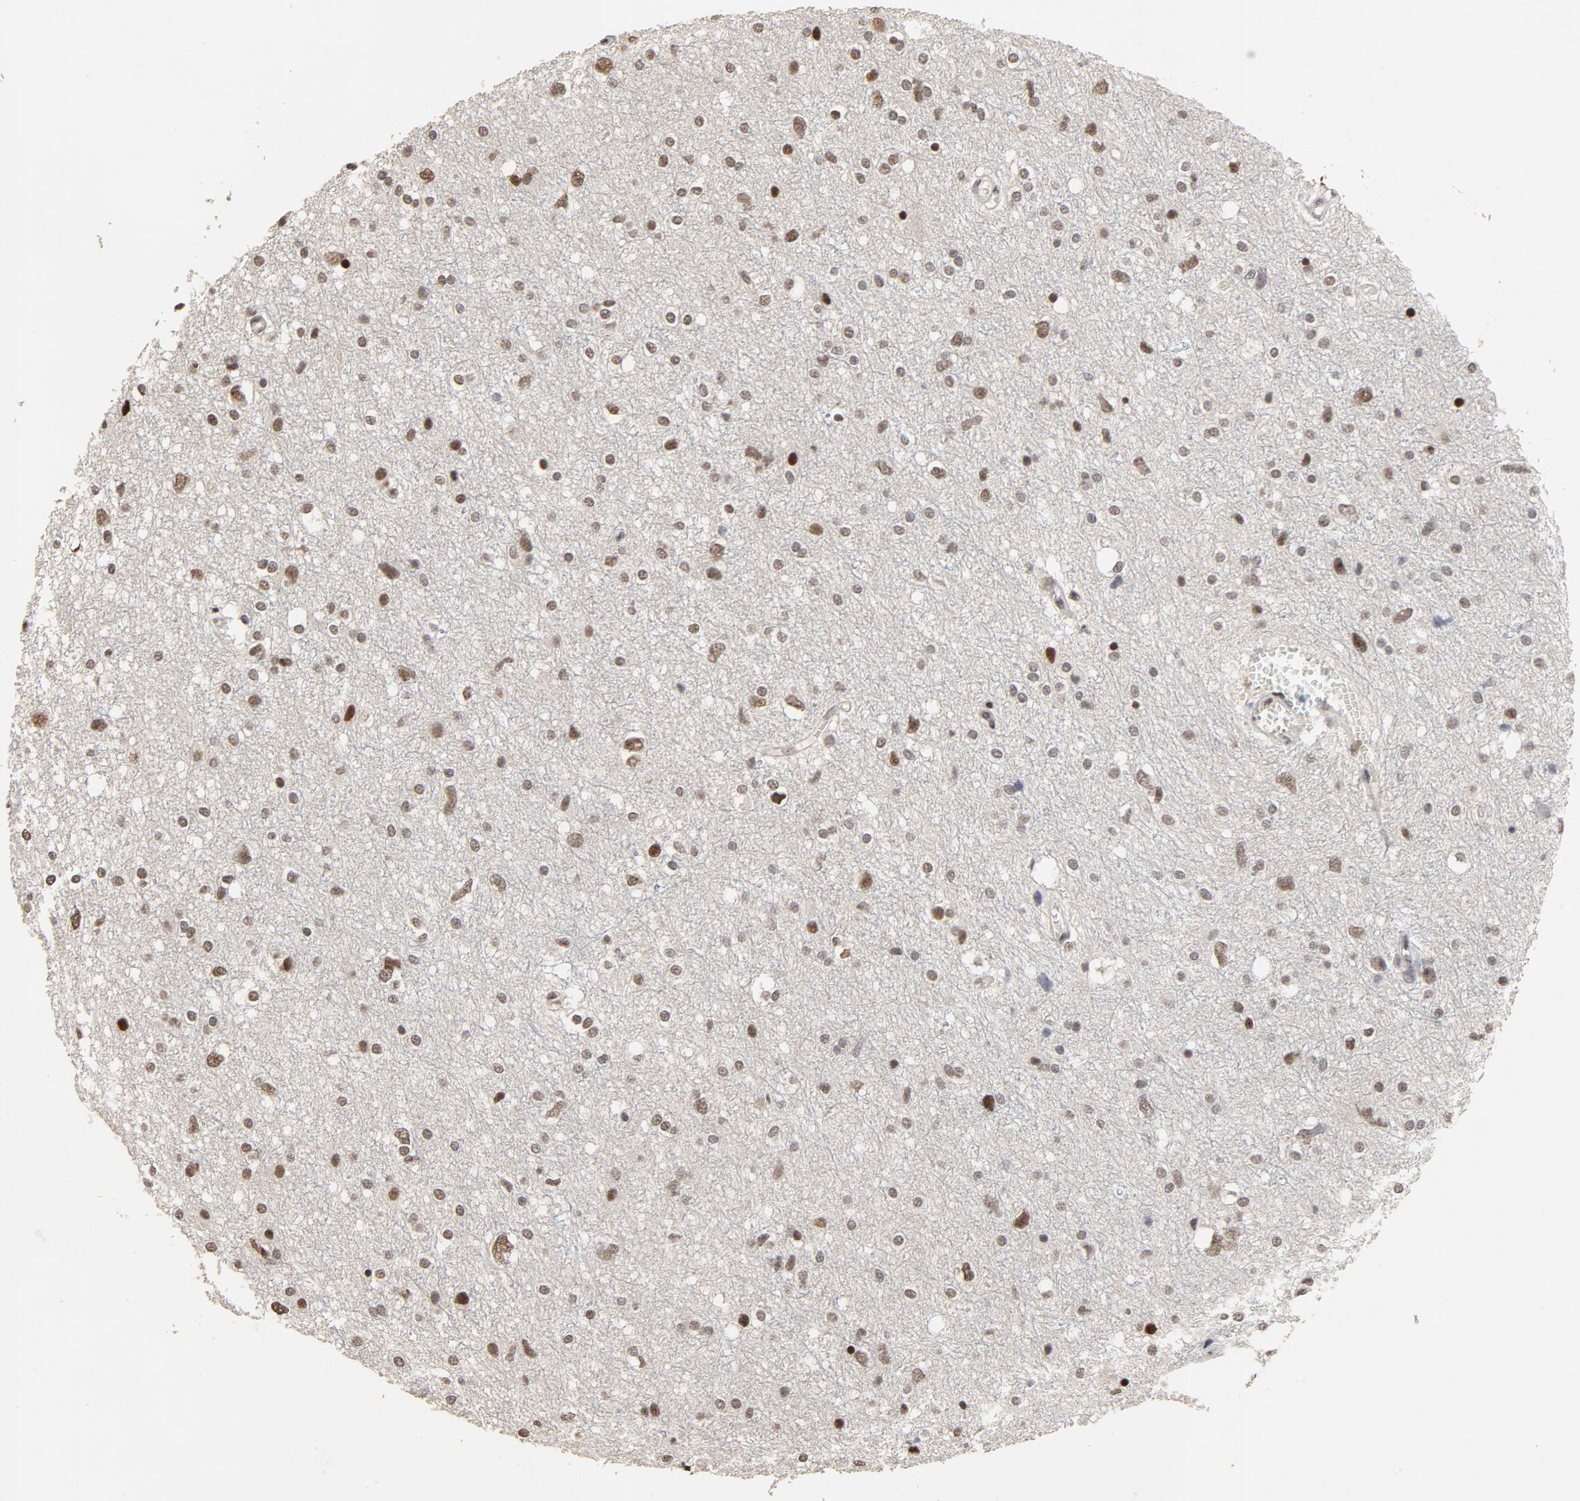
{"staining": {"intensity": "moderate", "quantity": "25%-75%", "location": "nuclear"}, "tissue": "glioma", "cell_type": "Tumor cells", "image_type": "cancer", "snomed": [{"axis": "morphology", "description": "Glioma, malignant, High grade"}, {"axis": "topography", "description": "Brain"}], "caption": "IHC staining of glioma, which displays medium levels of moderate nuclear staining in about 25%-75% of tumor cells indicating moderate nuclear protein positivity. The staining was performed using DAB (3,3'-diaminobenzidine) (brown) for protein detection and nuclei were counterstained in hematoxylin (blue).", "gene": "TP53RK", "patient": {"sex": "female", "age": 59}}